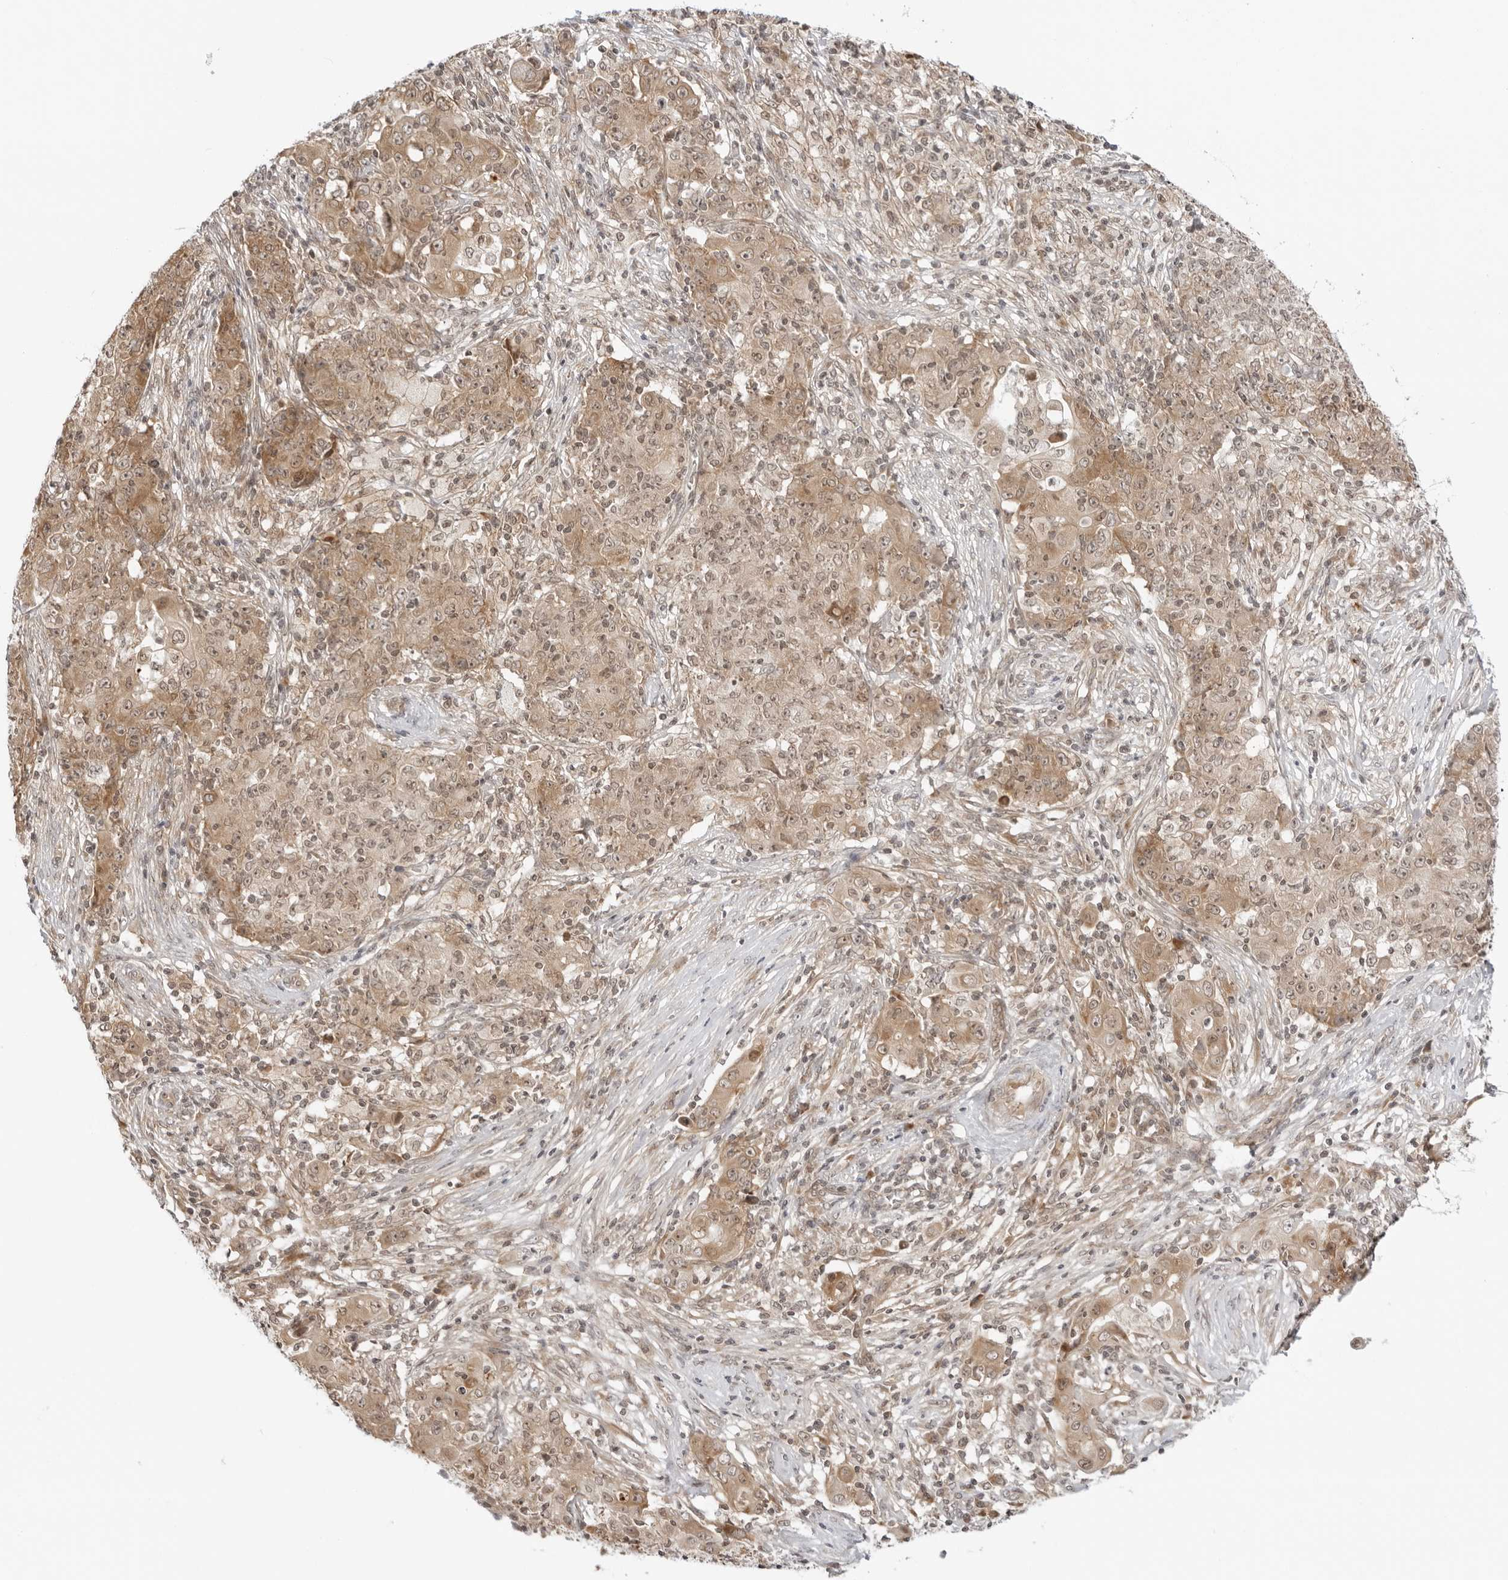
{"staining": {"intensity": "weak", "quantity": ">75%", "location": "cytoplasmic/membranous,nuclear"}, "tissue": "ovarian cancer", "cell_type": "Tumor cells", "image_type": "cancer", "snomed": [{"axis": "morphology", "description": "Carcinoma, endometroid"}, {"axis": "topography", "description": "Ovary"}], "caption": "Immunohistochemical staining of ovarian endometroid carcinoma displays low levels of weak cytoplasmic/membranous and nuclear expression in about >75% of tumor cells.", "gene": "PRRC2C", "patient": {"sex": "female", "age": 42}}